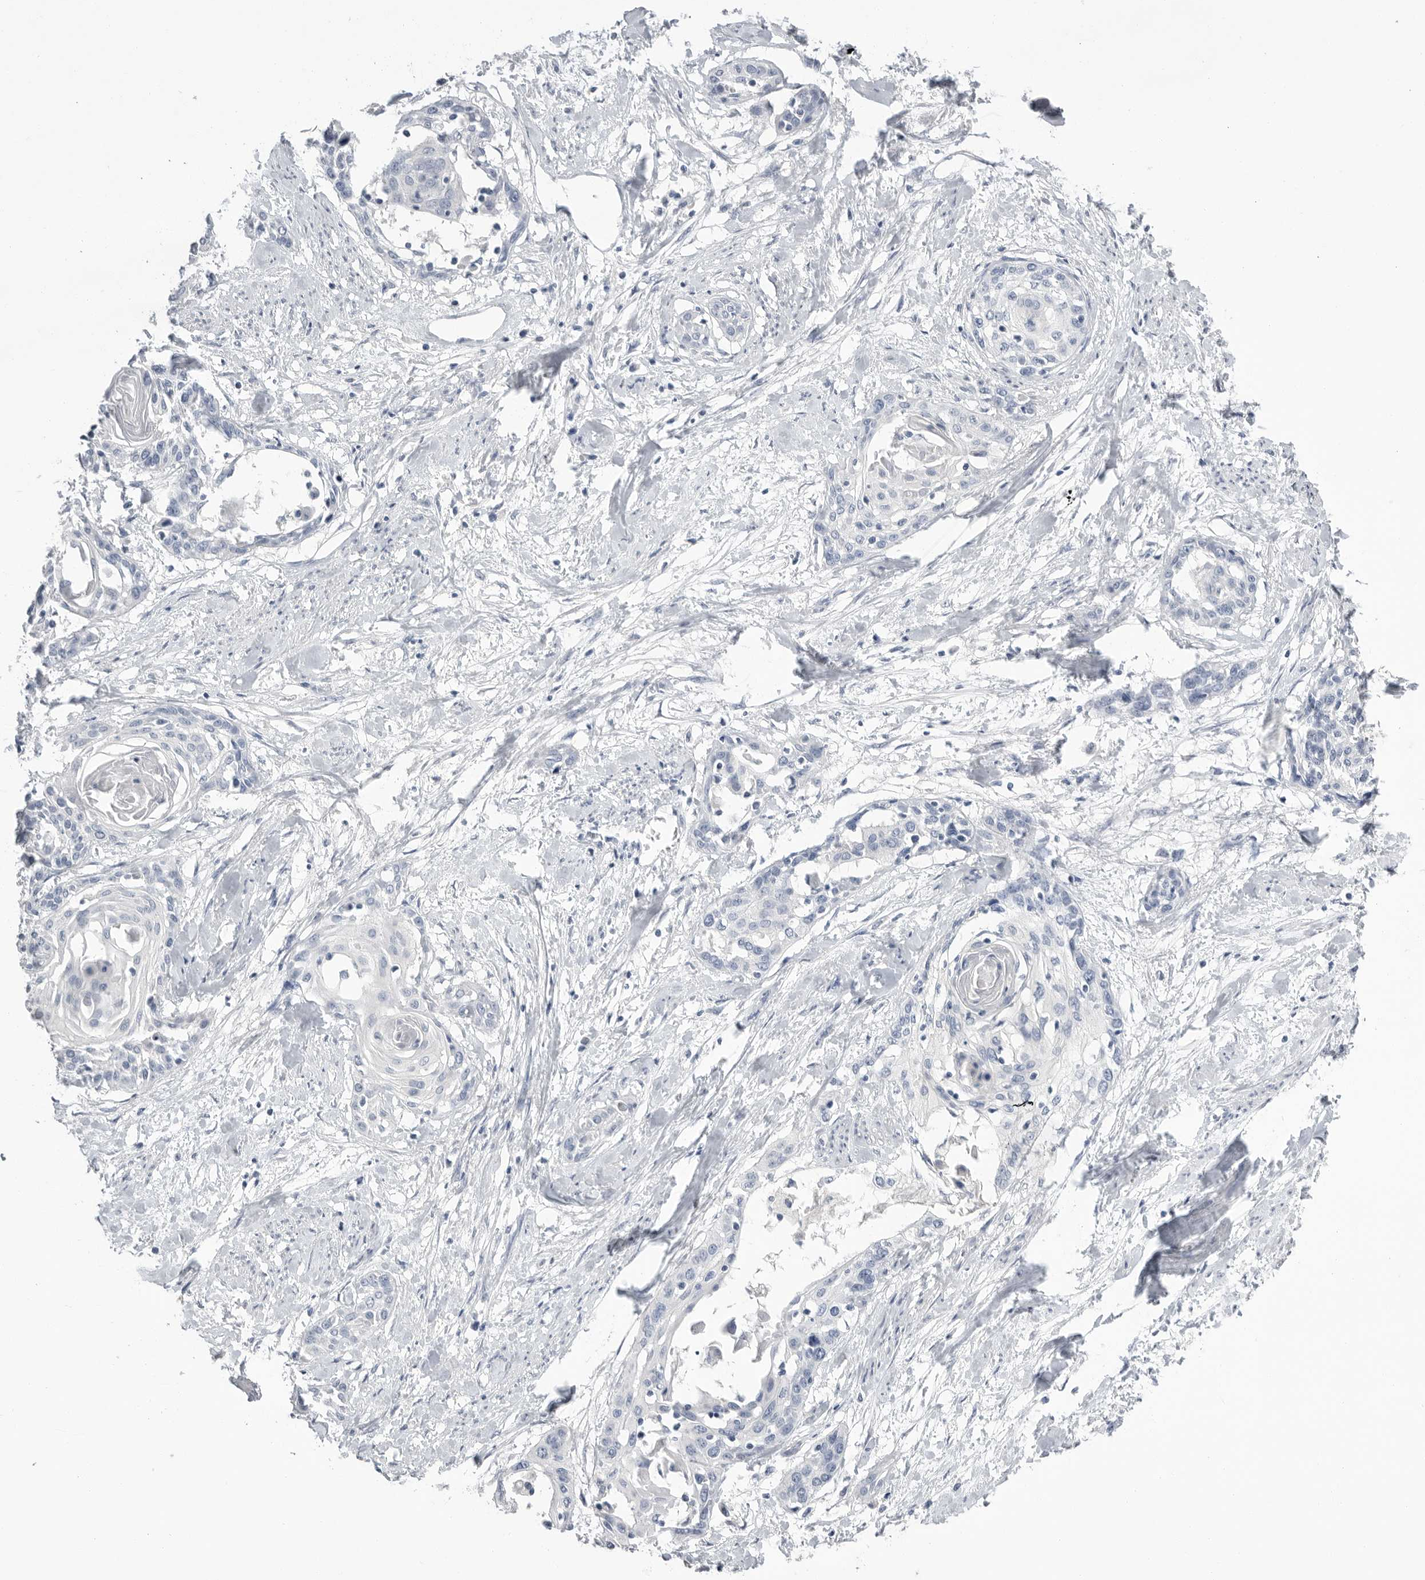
{"staining": {"intensity": "negative", "quantity": "none", "location": "none"}, "tissue": "cervical cancer", "cell_type": "Tumor cells", "image_type": "cancer", "snomed": [{"axis": "morphology", "description": "Squamous cell carcinoma, NOS"}, {"axis": "topography", "description": "Cervix"}], "caption": "Immunohistochemistry histopathology image of neoplastic tissue: human cervical squamous cell carcinoma stained with DAB (3,3'-diaminobenzidine) displays no significant protein expression in tumor cells.", "gene": "APOA2", "patient": {"sex": "female", "age": 57}}